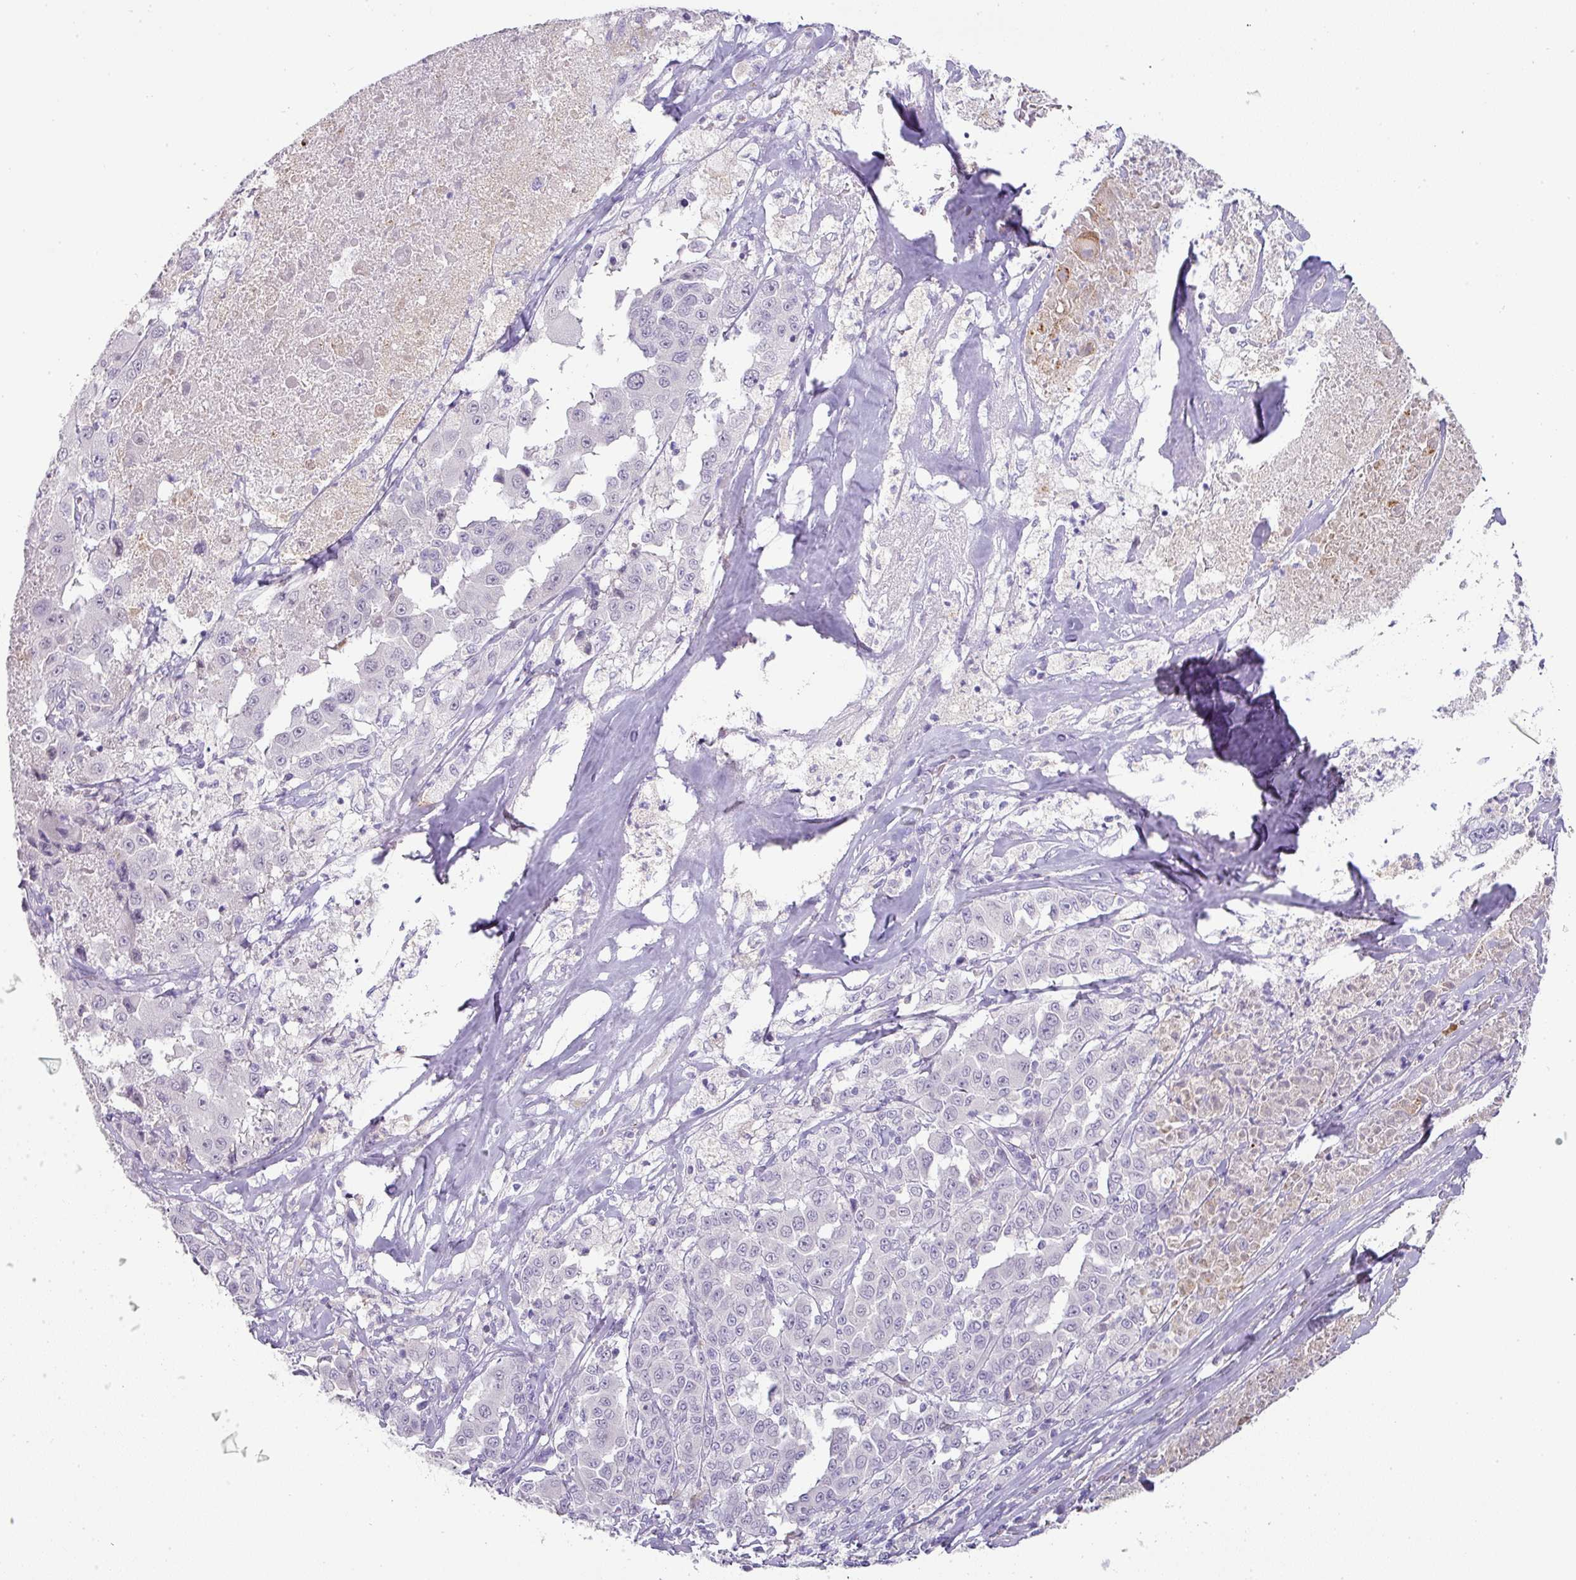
{"staining": {"intensity": "negative", "quantity": "none", "location": "none"}, "tissue": "melanoma", "cell_type": "Tumor cells", "image_type": "cancer", "snomed": [{"axis": "morphology", "description": "Malignant melanoma, Metastatic site"}, {"axis": "topography", "description": "Lymph node"}], "caption": "Melanoma was stained to show a protein in brown. There is no significant positivity in tumor cells. (IHC, brightfield microscopy, high magnification).", "gene": "FGF17", "patient": {"sex": "male", "age": 62}}